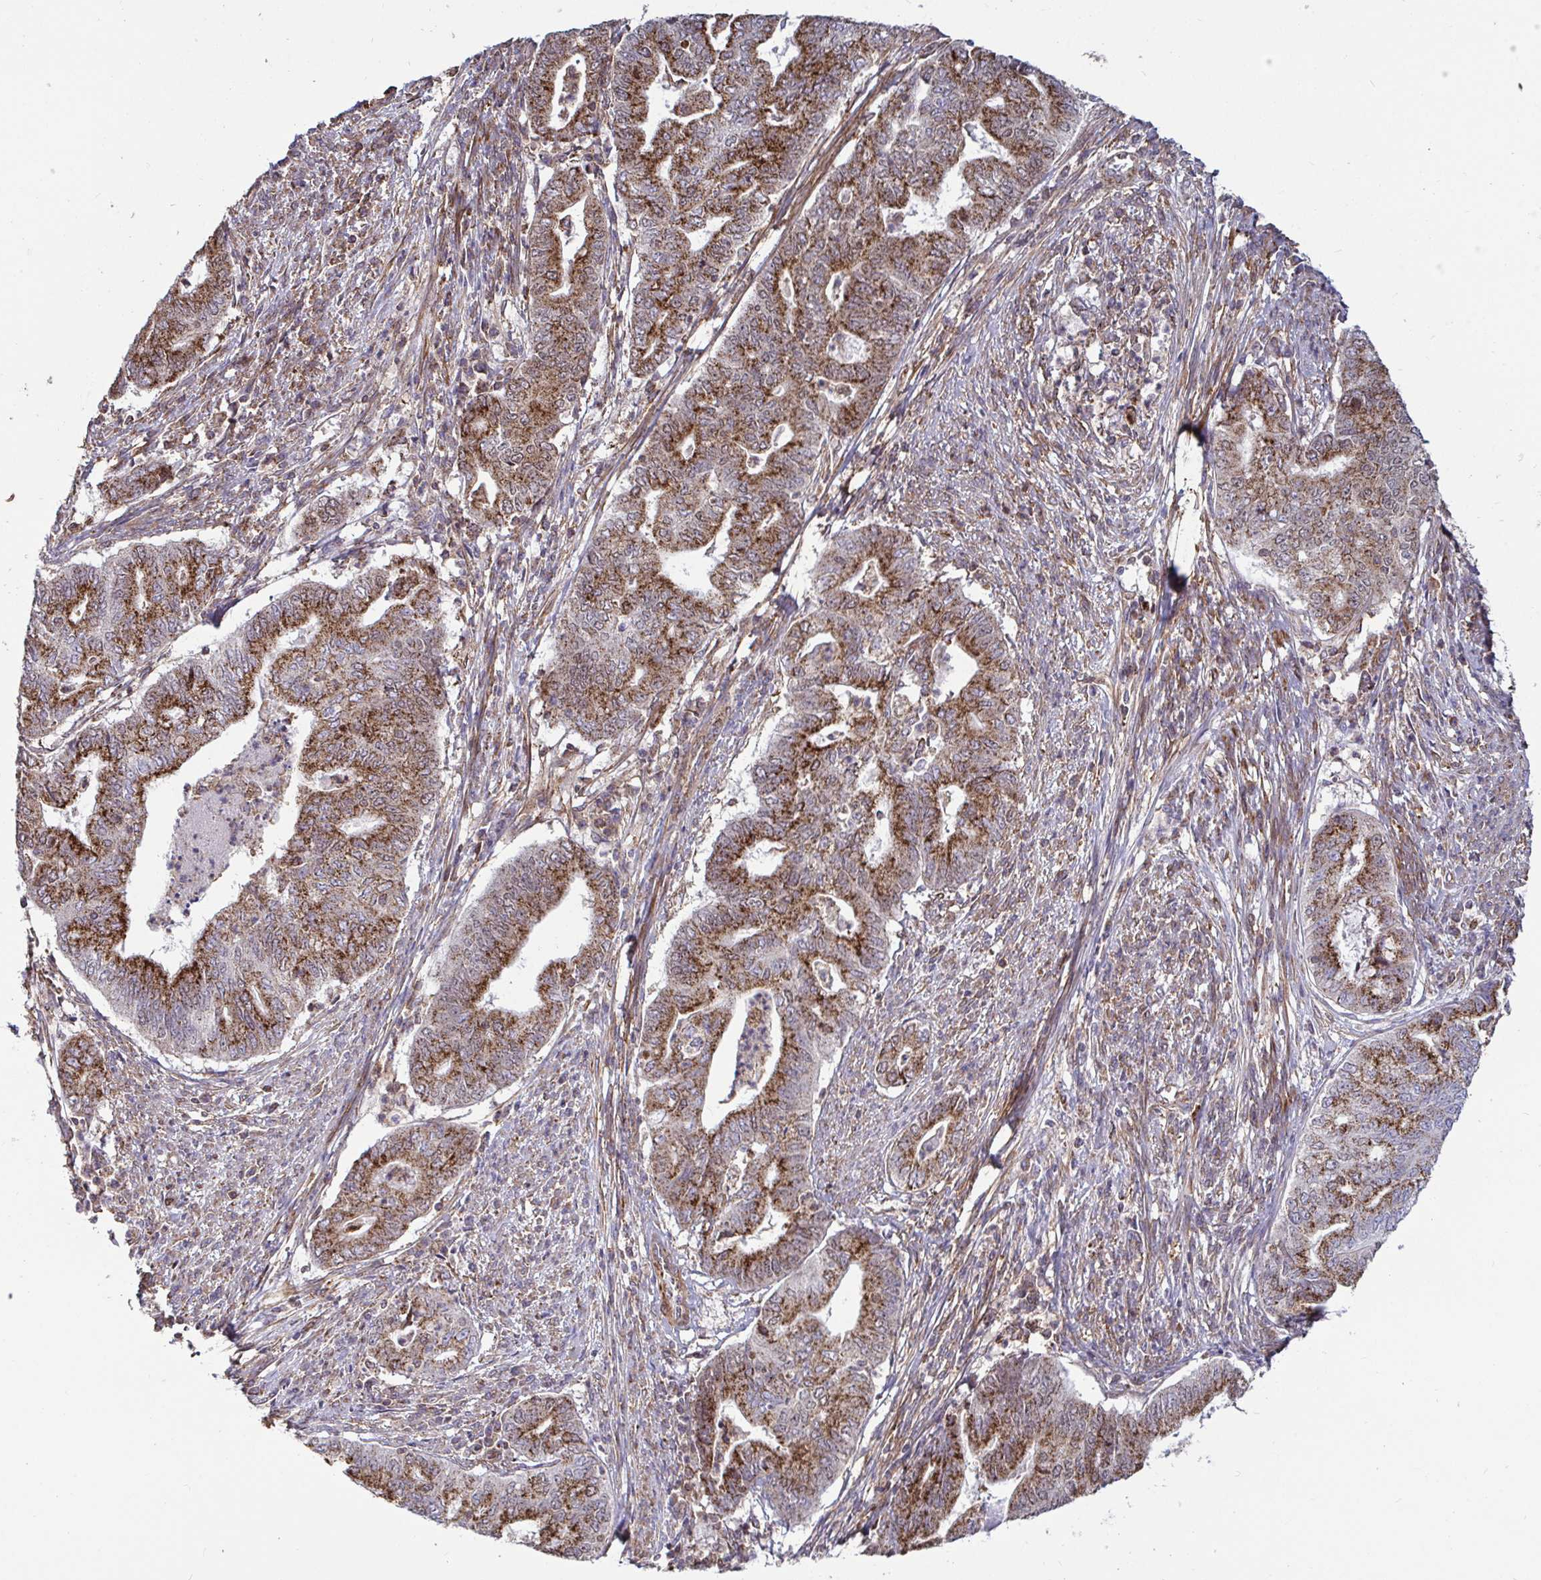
{"staining": {"intensity": "strong", "quantity": ">75%", "location": "cytoplasmic/membranous"}, "tissue": "endometrial cancer", "cell_type": "Tumor cells", "image_type": "cancer", "snomed": [{"axis": "morphology", "description": "Adenocarcinoma, NOS"}, {"axis": "topography", "description": "Endometrium"}], "caption": "IHC image of neoplastic tissue: endometrial adenocarcinoma stained using IHC displays high levels of strong protein expression localized specifically in the cytoplasmic/membranous of tumor cells, appearing as a cytoplasmic/membranous brown color.", "gene": "SPRY1", "patient": {"sex": "female", "age": 79}}